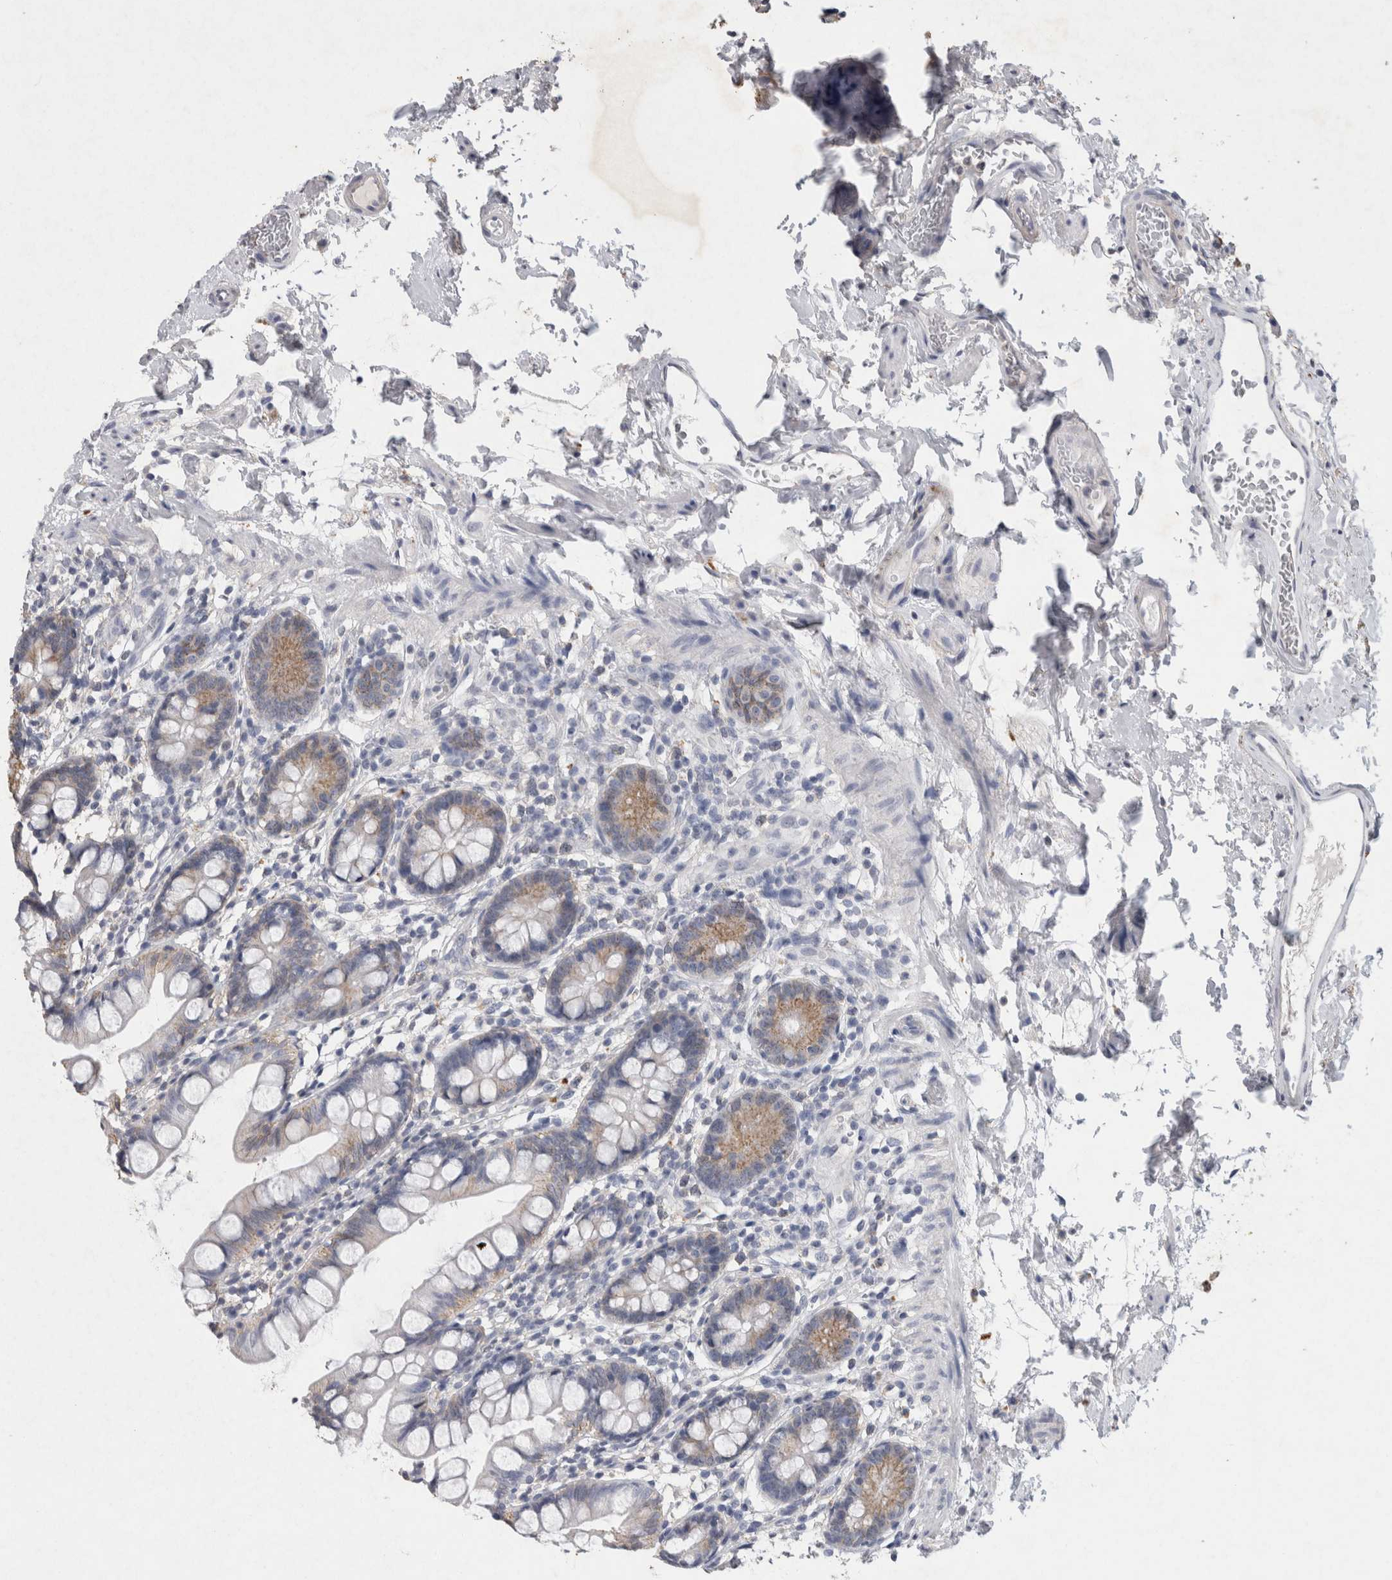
{"staining": {"intensity": "moderate", "quantity": "25%-75%", "location": "cytoplasmic/membranous"}, "tissue": "small intestine", "cell_type": "Glandular cells", "image_type": "normal", "snomed": [{"axis": "morphology", "description": "Normal tissue, NOS"}, {"axis": "topography", "description": "Small intestine"}], "caption": "Small intestine stained with a brown dye exhibits moderate cytoplasmic/membranous positive staining in approximately 25%-75% of glandular cells.", "gene": "CNTFR", "patient": {"sex": "female", "age": 84}}